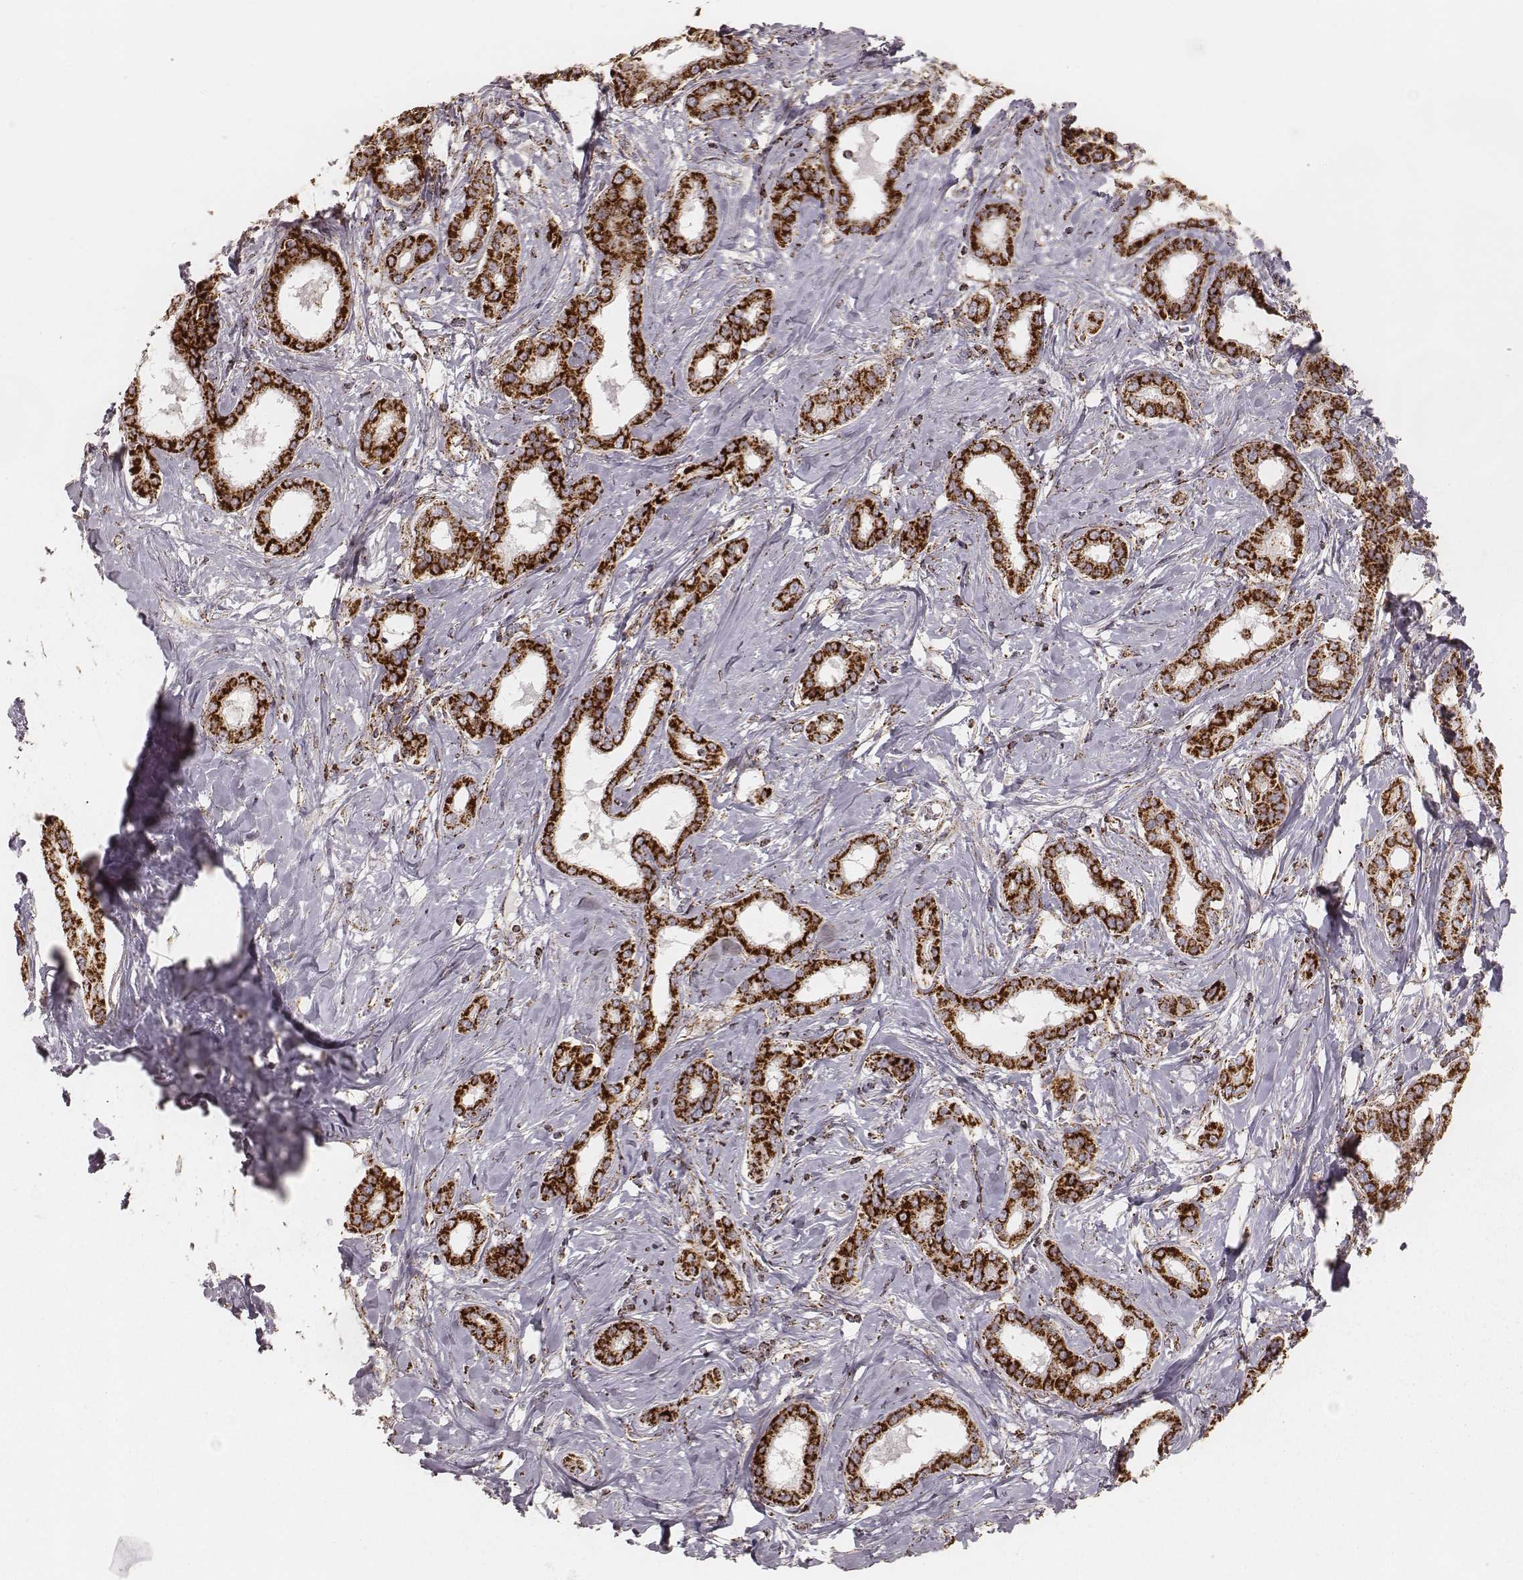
{"staining": {"intensity": "strong", "quantity": ">75%", "location": "cytoplasmic/membranous"}, "tissue": "liver cancer", "cell_type": "Tumor cells", "image_type": "cancer", "snomed": [{"axis": "morphology", "description": "Cholangiocarcinoma"}, {"axis": "topography", "description": "Liver"}], "caption": "Immunohistochemical staining of liver cancer exhibits strong cytoplasmic/membranous protein expression in approximately >75% of tumor cells. (DAB IHC with brightfield microscopy, high magnification).", "gene": "CS", "patient": {"sex": "female", "age": 47}}